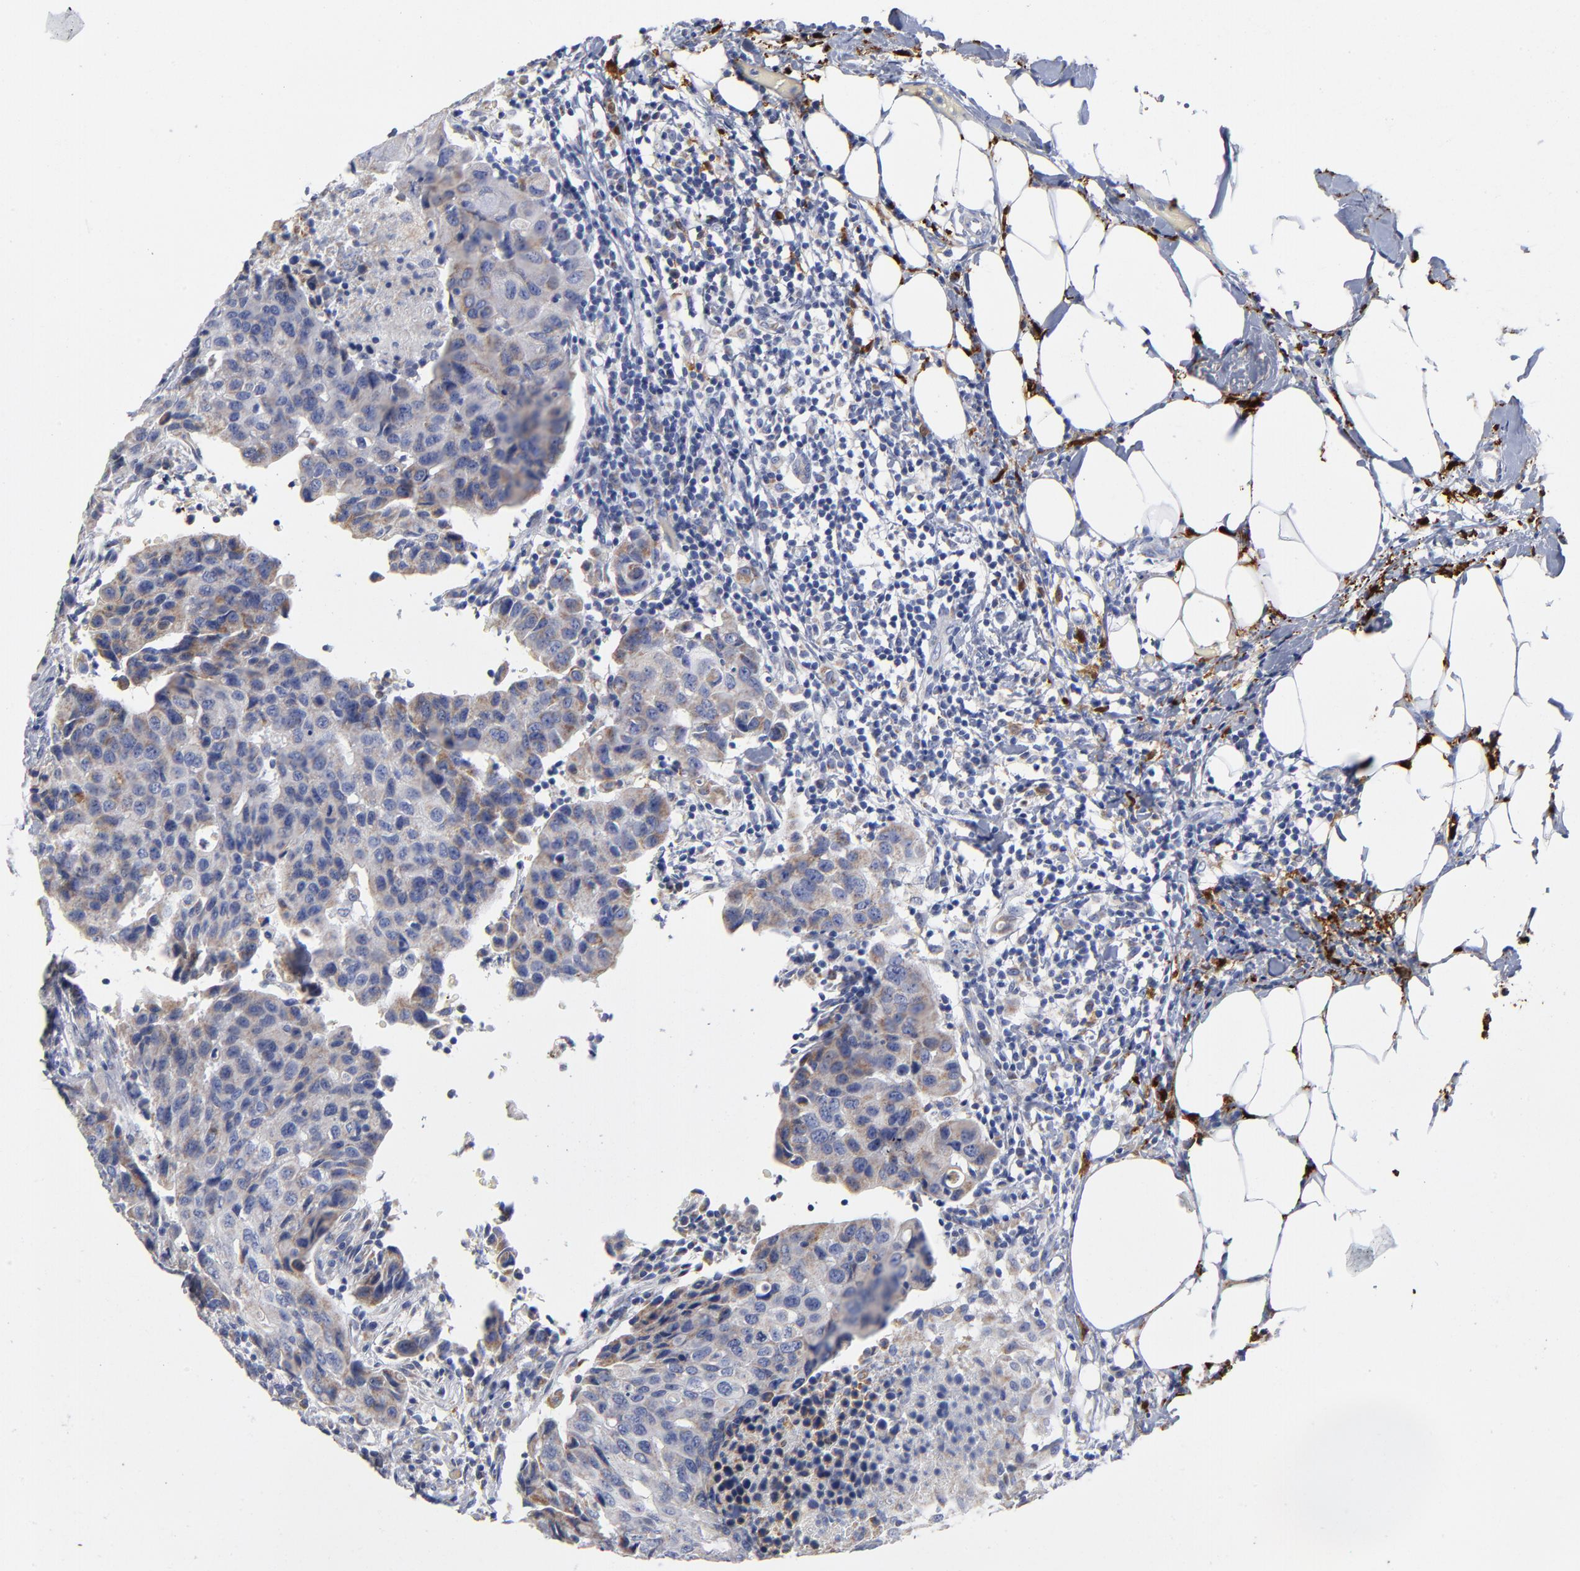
{"staining": {"intensity": "weak", "quantity": ">75%", "location": "cytoplasmic/membranous"}, "tissue": "breast cancer", "cell_type": "Tumor cells", "image_type": "cancer", "snomed": [{"axis": "morphology", "description": "Duct carcinoma"}, {"axis": "topography", "description": "Breast"}], "caption": "IHC image of neoplastic tissue: breast cancer stained using immunohistochemistry displays low levels of weak protein expression localized specifically in the cytoplasmic/membranous of tumor cells, appearing as a cytoplasmic/membranous brown color.", "gene": "PTP4A1", "patient": {"sex": "female", "age": 54}}